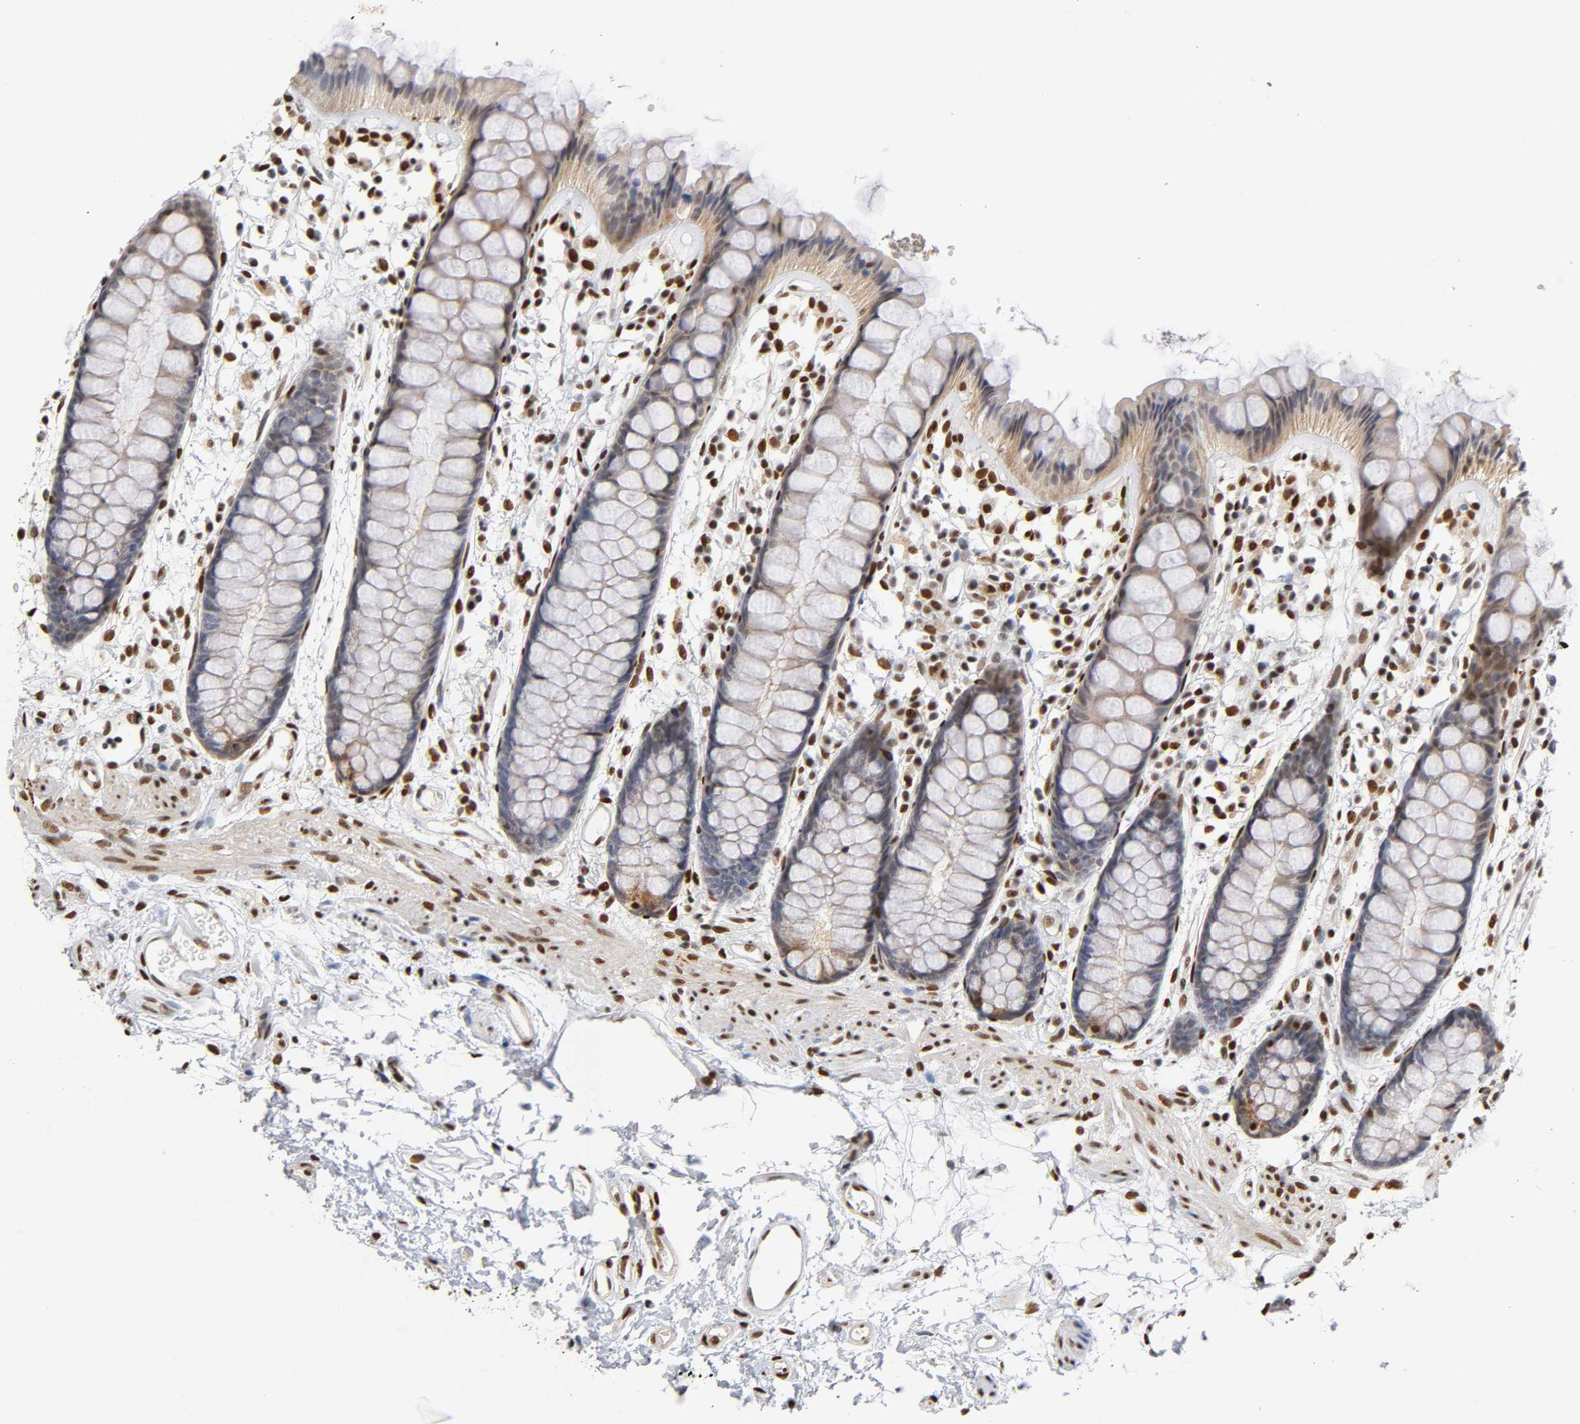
{"staining": {"intensity": "moderate", "quantity": "25%-75%", "location": "cytoplasmic/membranous"}, "tissue": "rectum", "cell_type": "Glandular cells", "image_type": "normal", "snomed": [{"axis": "morphology", "description": "Normal tissue, NOS"}, {"axis": "topography", "description": "Rectum"}], "caption": "Brown immunohistochemical staining in benign rectum demonstrates moderate cytoplasmic/membranous positivity in about 25%-75% of glandular cells. The protein of interest is shown in brown color, while the nuclei are stained blue.", "gene": "NR3C1", "patient": {"sex": "female", "age": 66}}